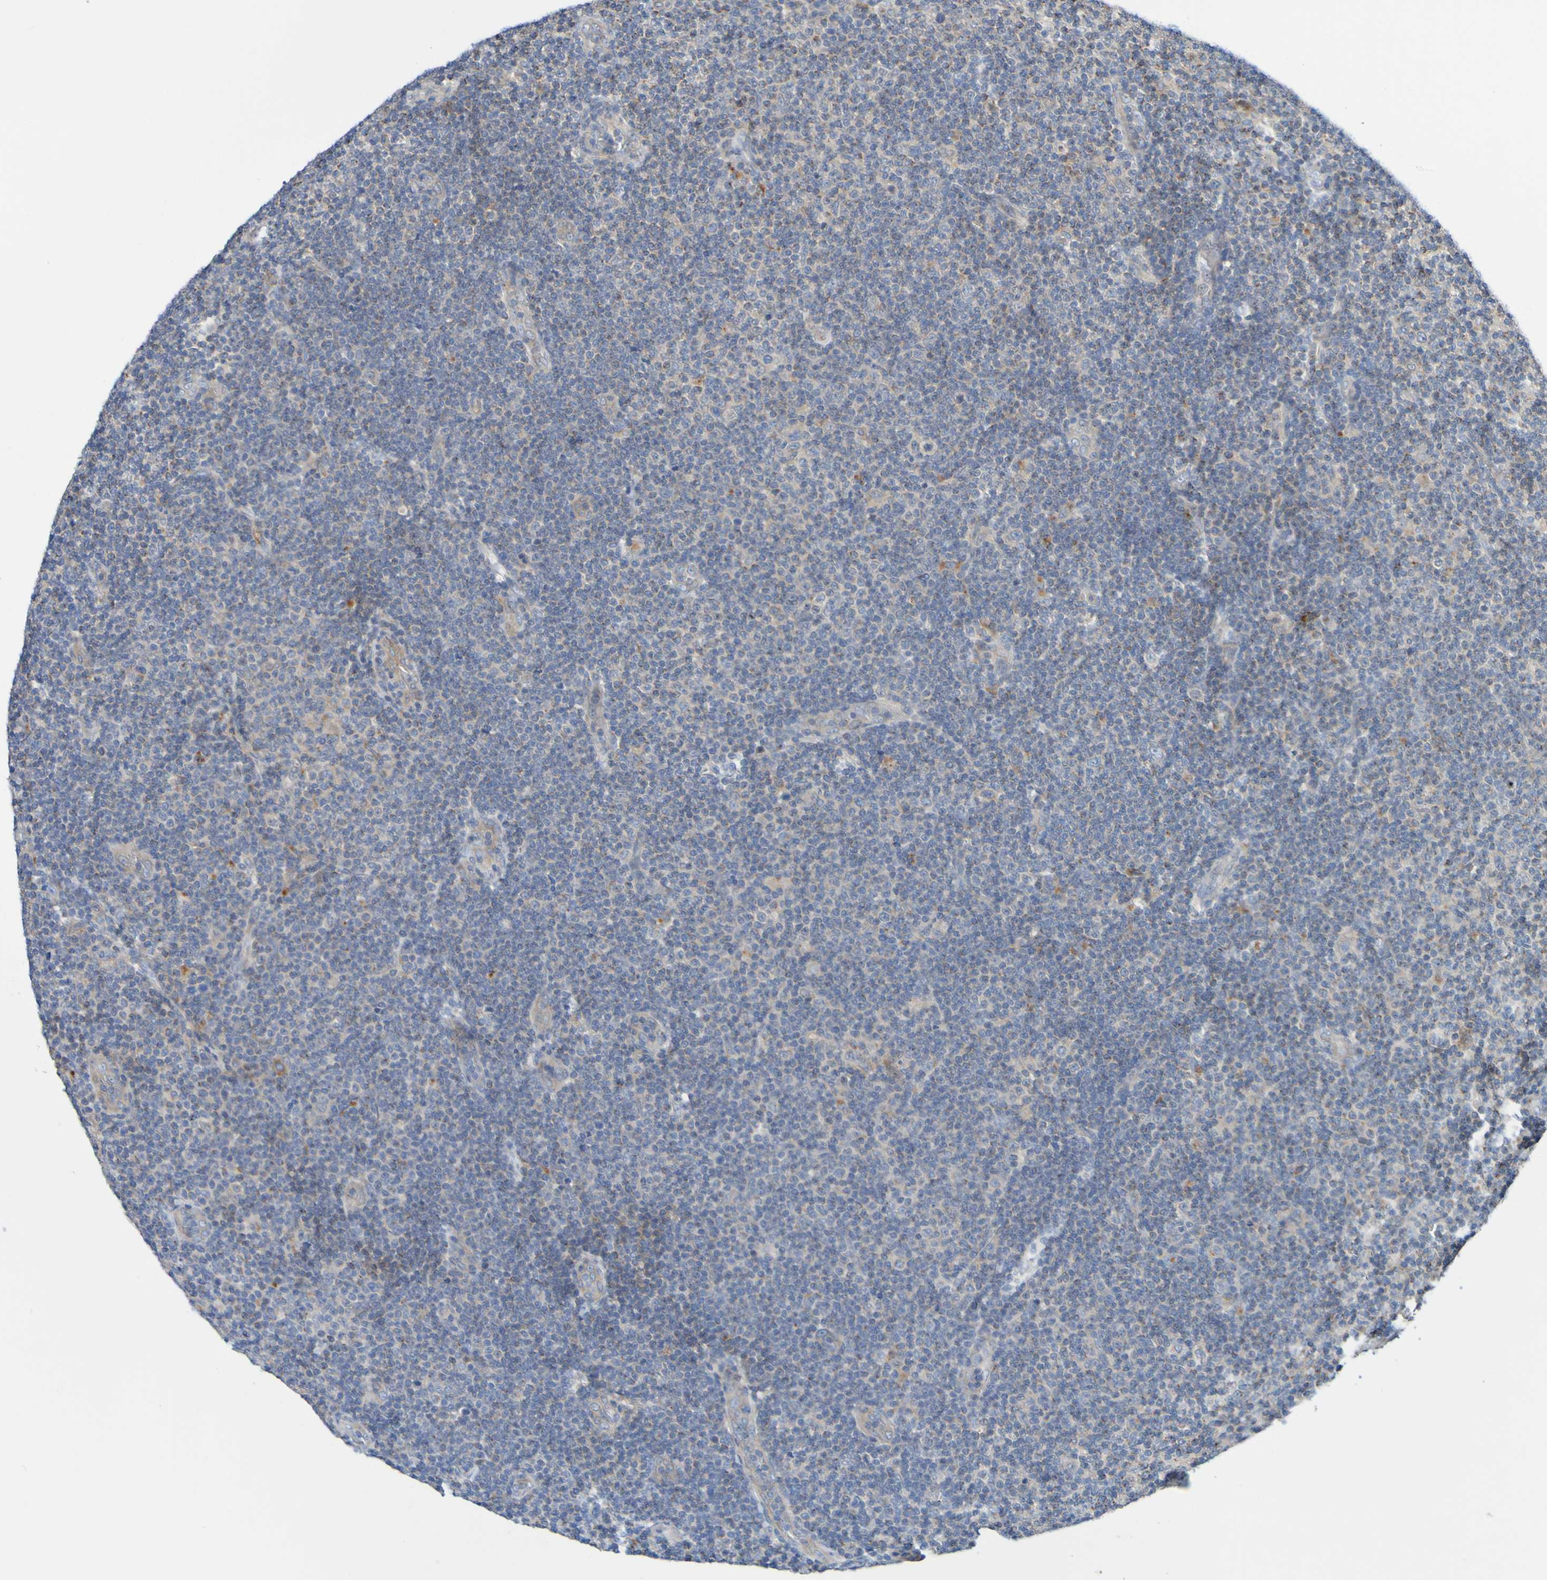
{"staining": {"intensity": "weak", "quantity": "<25%", "location": "cytoplasmic/membranous"}, "tissue": "lymphoma", "cell_type": "Tumor cells", "image_type": "cancer", "snomed": [{"axis": "morphology", "description": "Malignant lymphoma, non-Hodgkin's type, Low grade"}, {"axis": "topography", "description": "Lymph node"}], "caption": "An IHC image of lymphoma is shown. There is no staining in tumor cells of lymphoma.", "gene": "SDK1", "patient": {"sex": "male", "age": 83}}